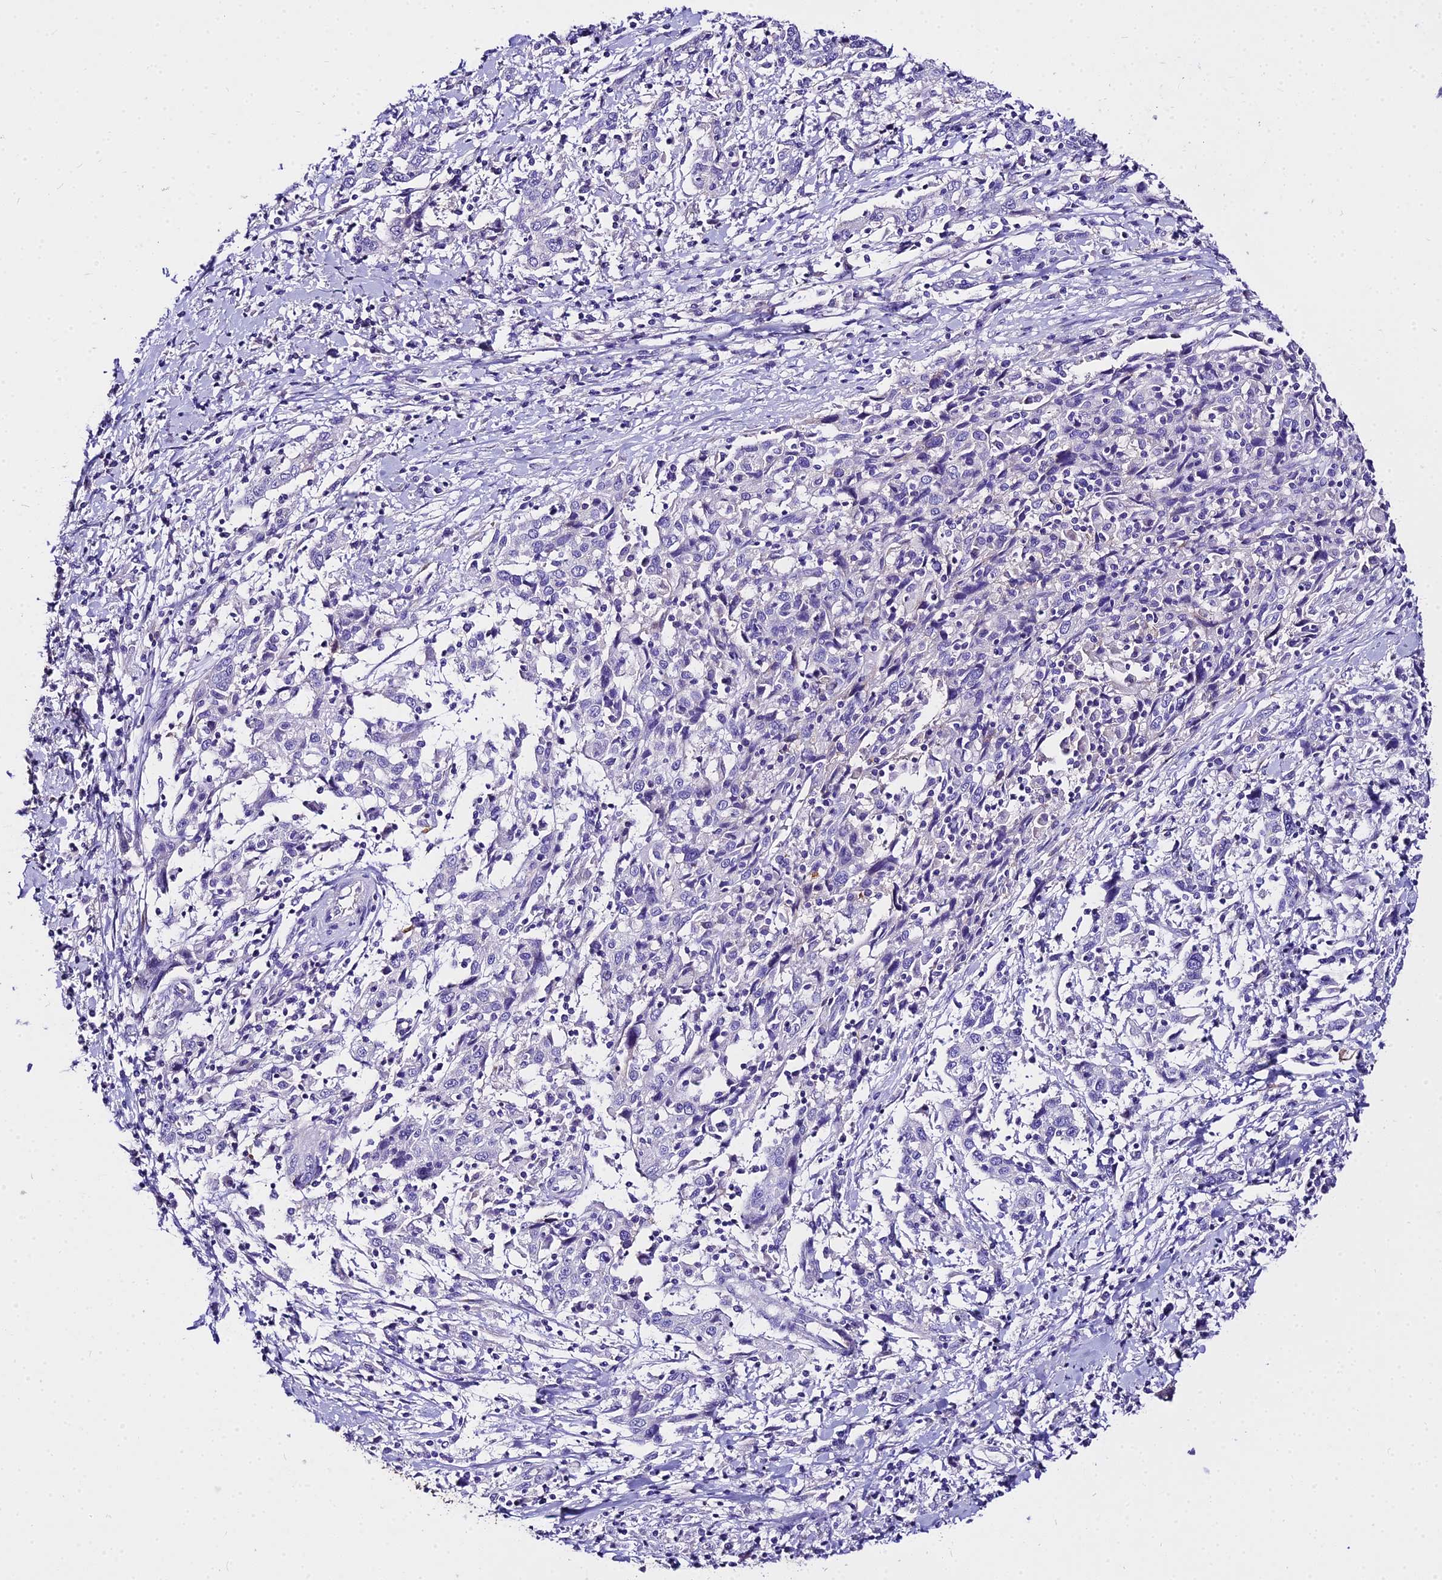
{"staining": {"intensity": "negative", "quantity": "none", "location": "none"}, "tissue": "cervical cancer", "cell_type": "Tumor cells", "image_type": "cancer", "snomed": [{"axis": "morphology", "description": "Squamous cell carcinoma, NOS"}, {"axis": "topography", "description": "Cervix"}], "caption": "High power microscopy image of an immunohistochemistry (IHC) micrograph of cervical cancer (squamous cell carcinoma), revealing no significant expression in tumor cells.", "gene": "TUBA3D", "patient": {"sex": "female", "age": 46}}